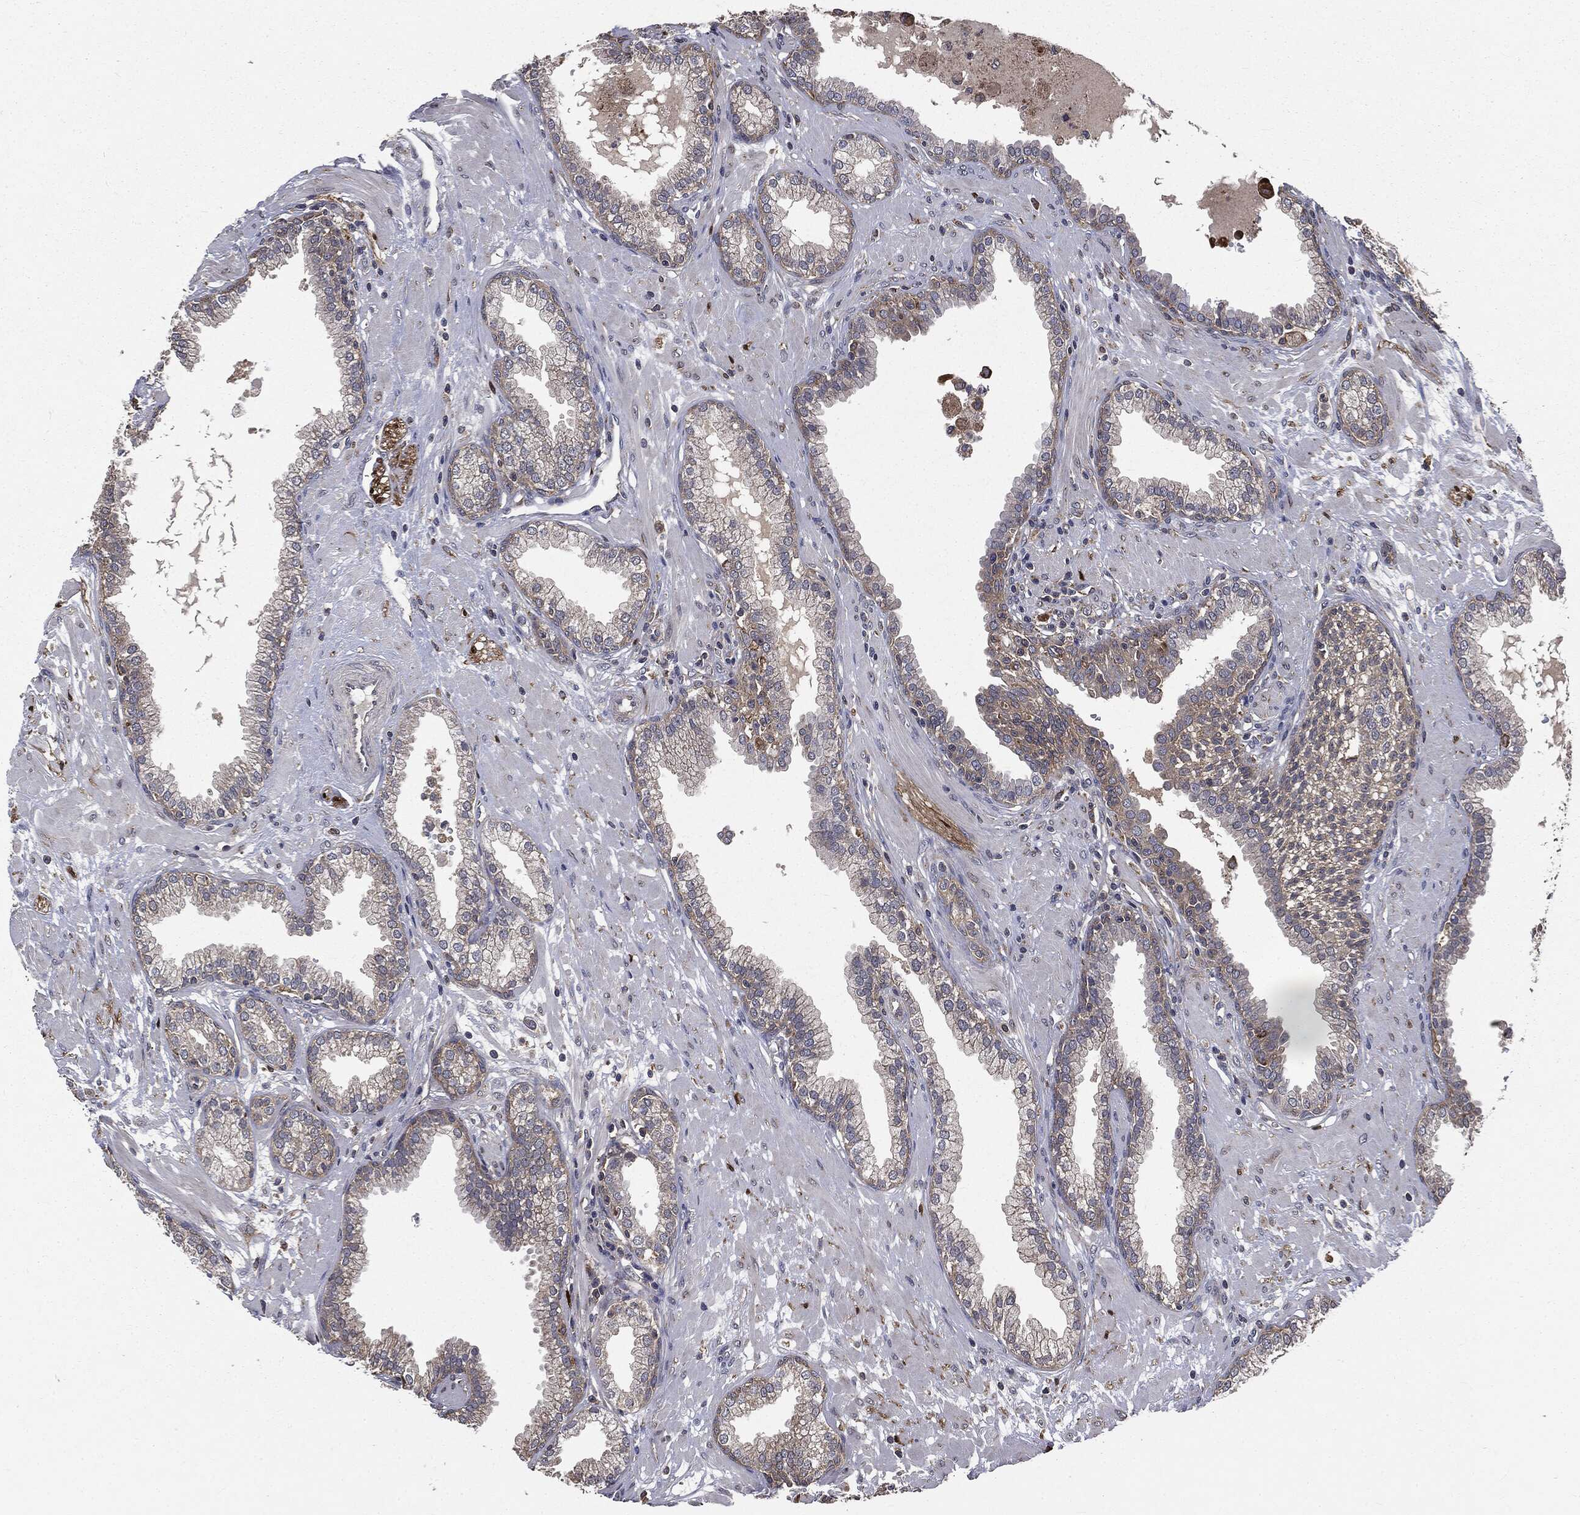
{"staining": {"intensity": "weak", "quantity": "25%-75%", "location": "cytoplasmic/membranous"}, "tissue": "prostate", "cell_type": "Glandular cells", "image_type": "normal", "snomed": [{"axis": "morphology", "description": "Normal tissue, NOS"}, {"axis": "topography", "description": "Prostate"}], "caption": "DAB (3,3'-diaminobenzidine) immunohistochemical staining of benign prostate exhibits weak cytoplasmic/membranous protein staining in about 25%-75% of glandular cells.", "gene": "PLOD3", "patient": {"sex": "male", "age": 64}}